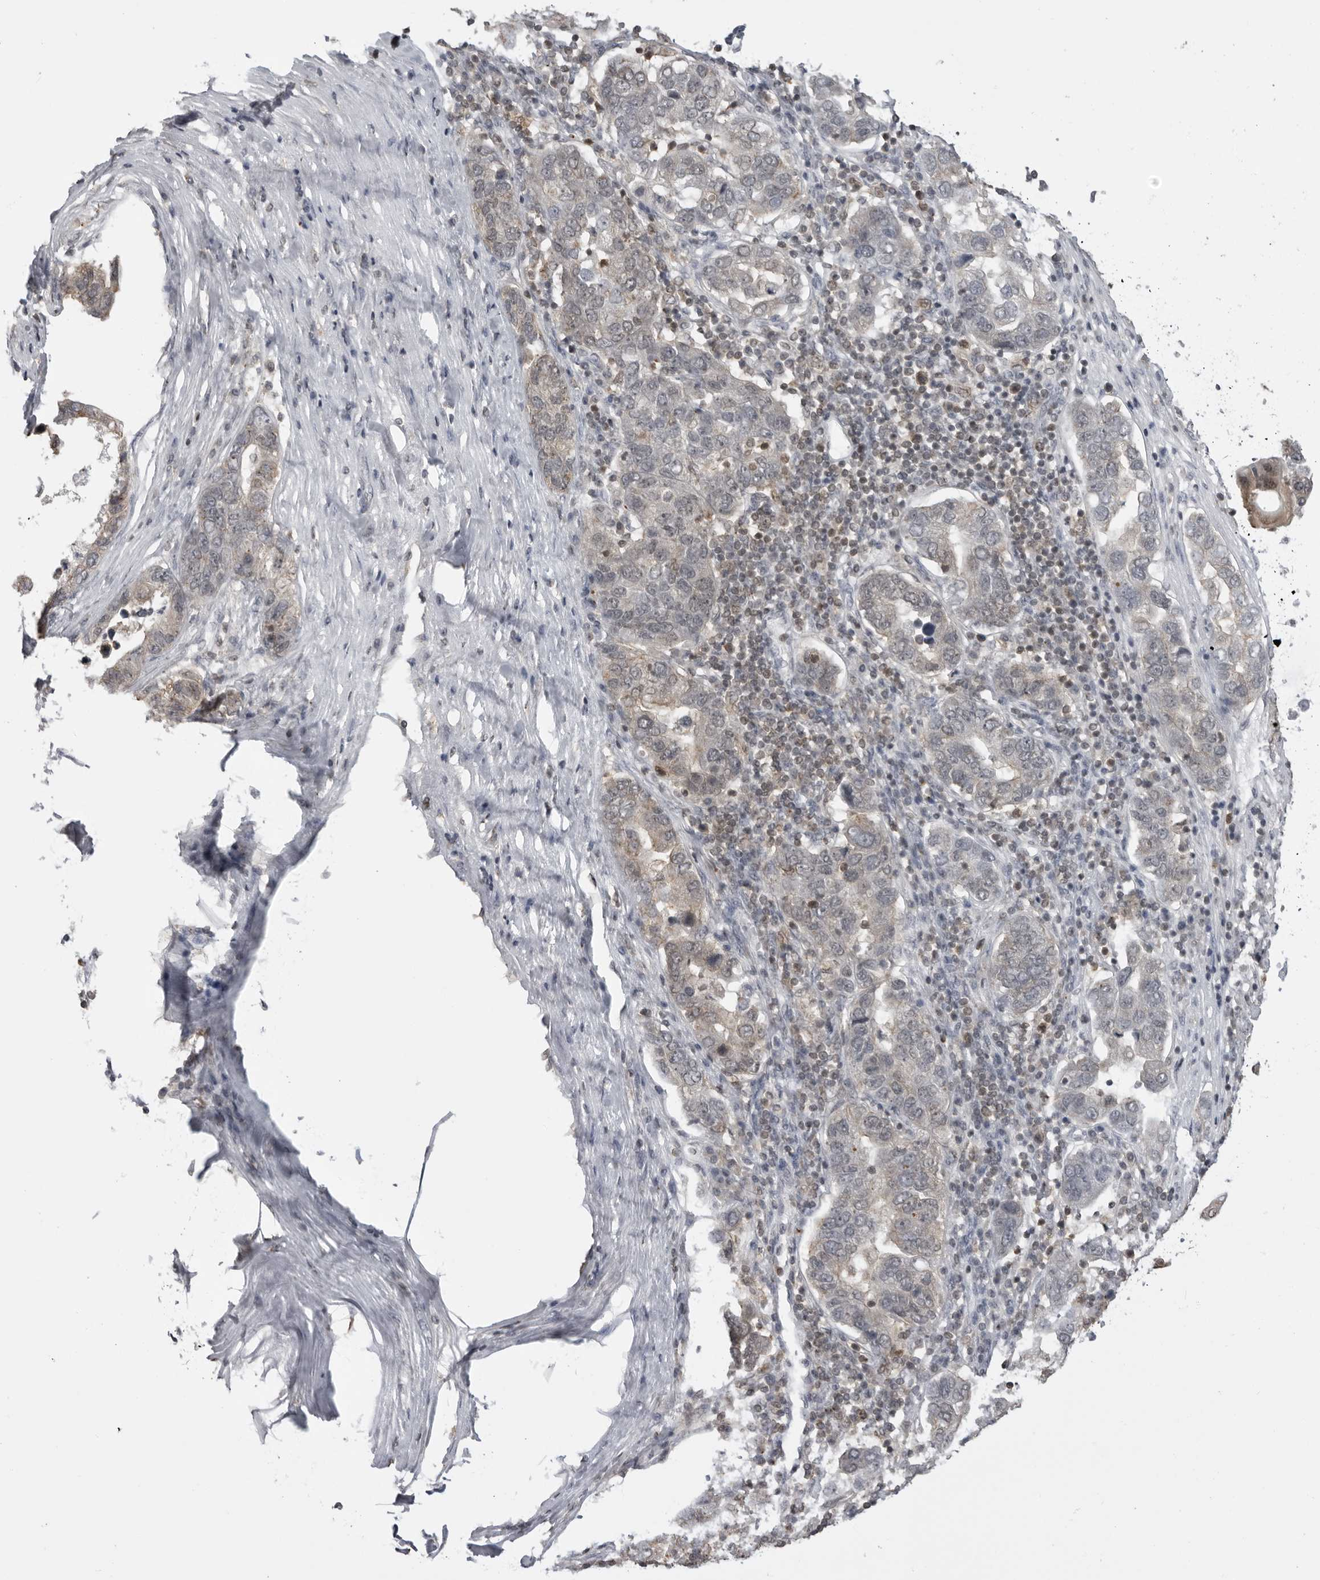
{"staining": {"intensity": "weak", "quantity": "25%-75%", "location": "cytoplasmic/membranous"}, "tissue": "pancreatic cancer", "cell_type": "Tumor cells", "image_type": "cancer", "snomed": [{"axis": "morphology", "description": "Adenocarcinoma, NOS"}, {"axis": "topography", "description": "Pancreas"}], "caption": "Immunohistochemical staining of adenocarcinoma (pancreatic) reveals low levels of weak cytoplasmic/membranous protein expression in about 25%-75% of tumor cells.", "gene": "PDCL3", "patient": {"sex": "female", "age": 61}}